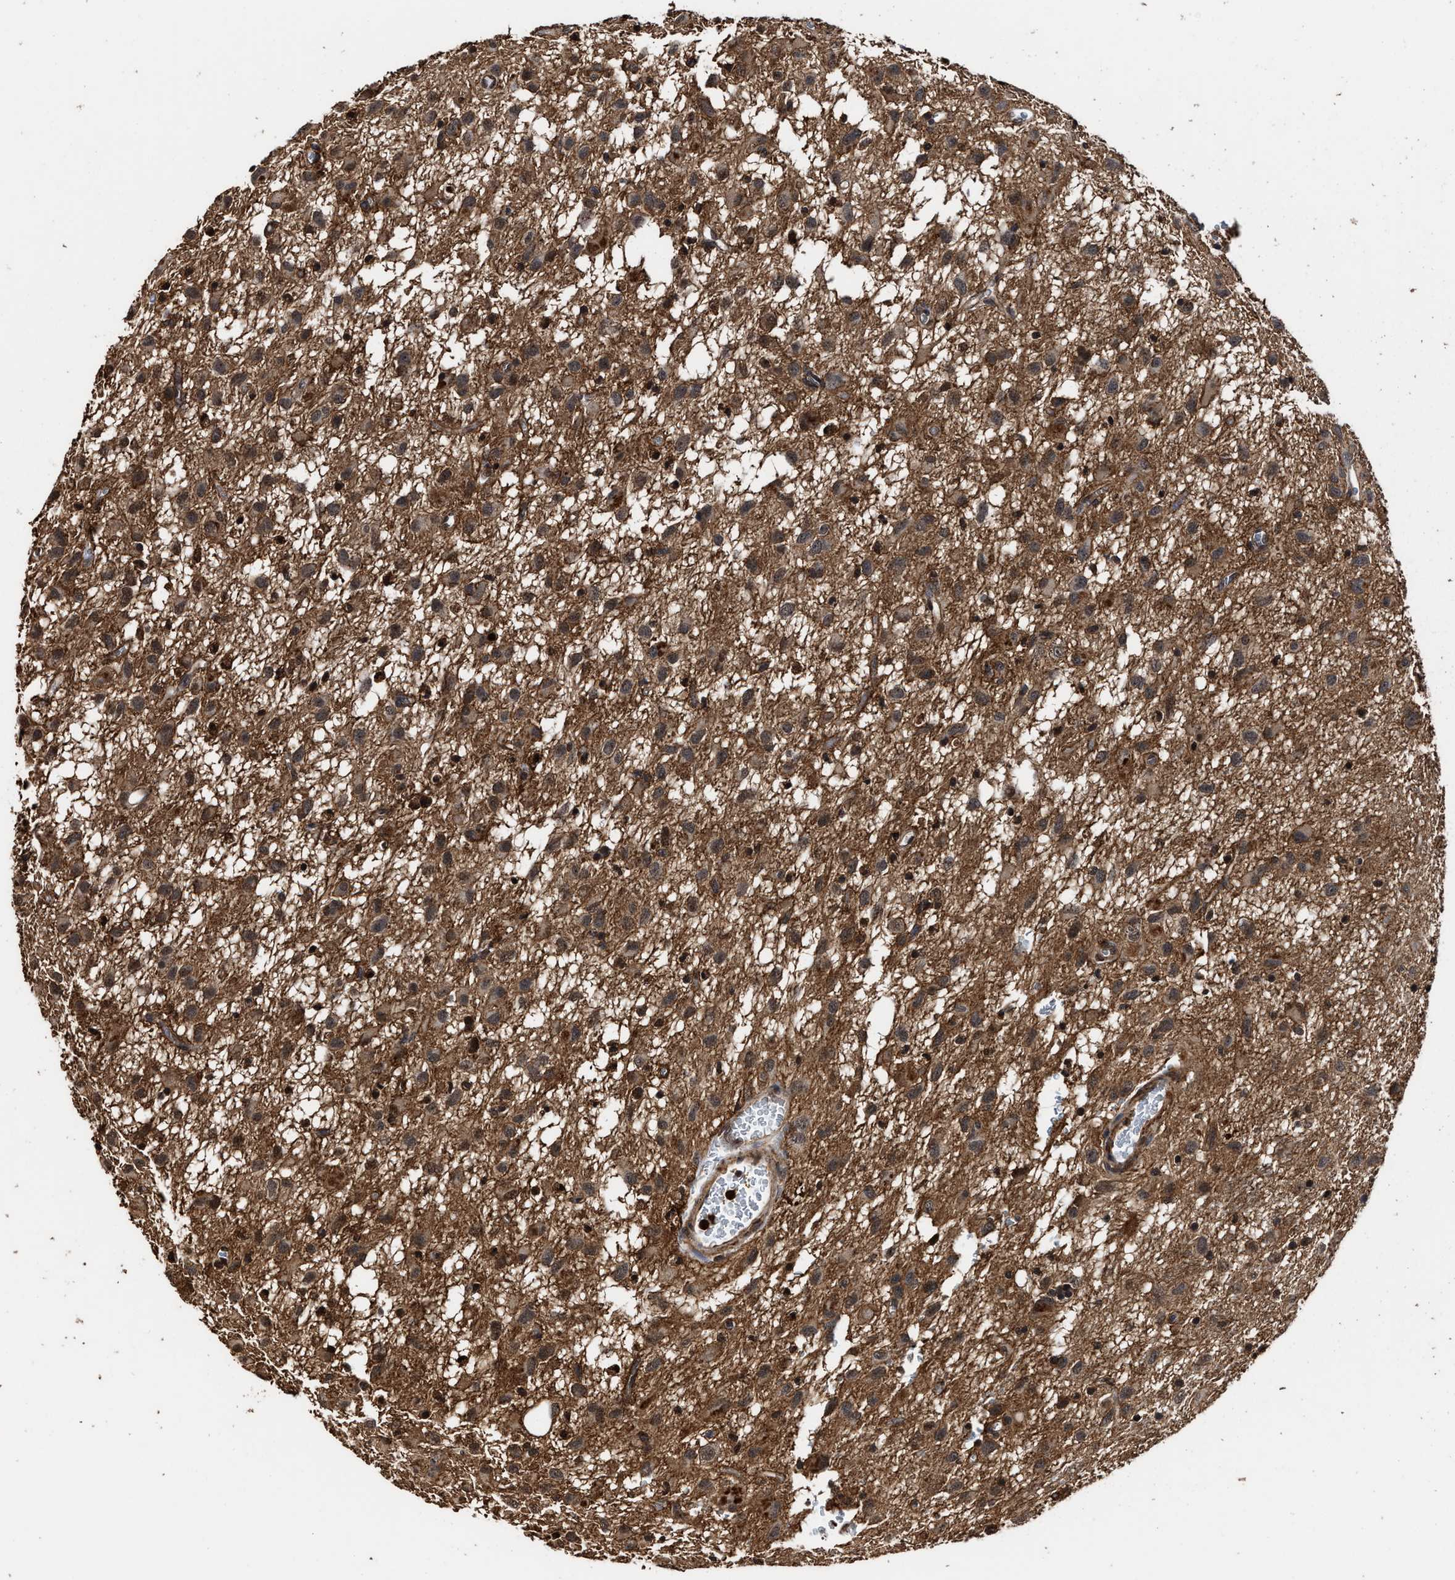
{"staining": {"intensity": "moderate", "quantity": ">75%", "location": "cytoplasmic/membranous"}, "tissue": "glioma", "cell_type": "Tumor cells", "image_type": "cancer", "snomed": [{"axis": "morphology", "description": "Glioma, malignant, Low grade"}, {"axis": "topography", "description": "Brain"}], "caption": "About >75% of tumor cells in human glioma reveal moderate cytoplasmic/membranous protein staining as visualized by brown immunohistochemical staining.", "gene": "SEPTIN2", "patient": {"sex": "male", "age": 77}}